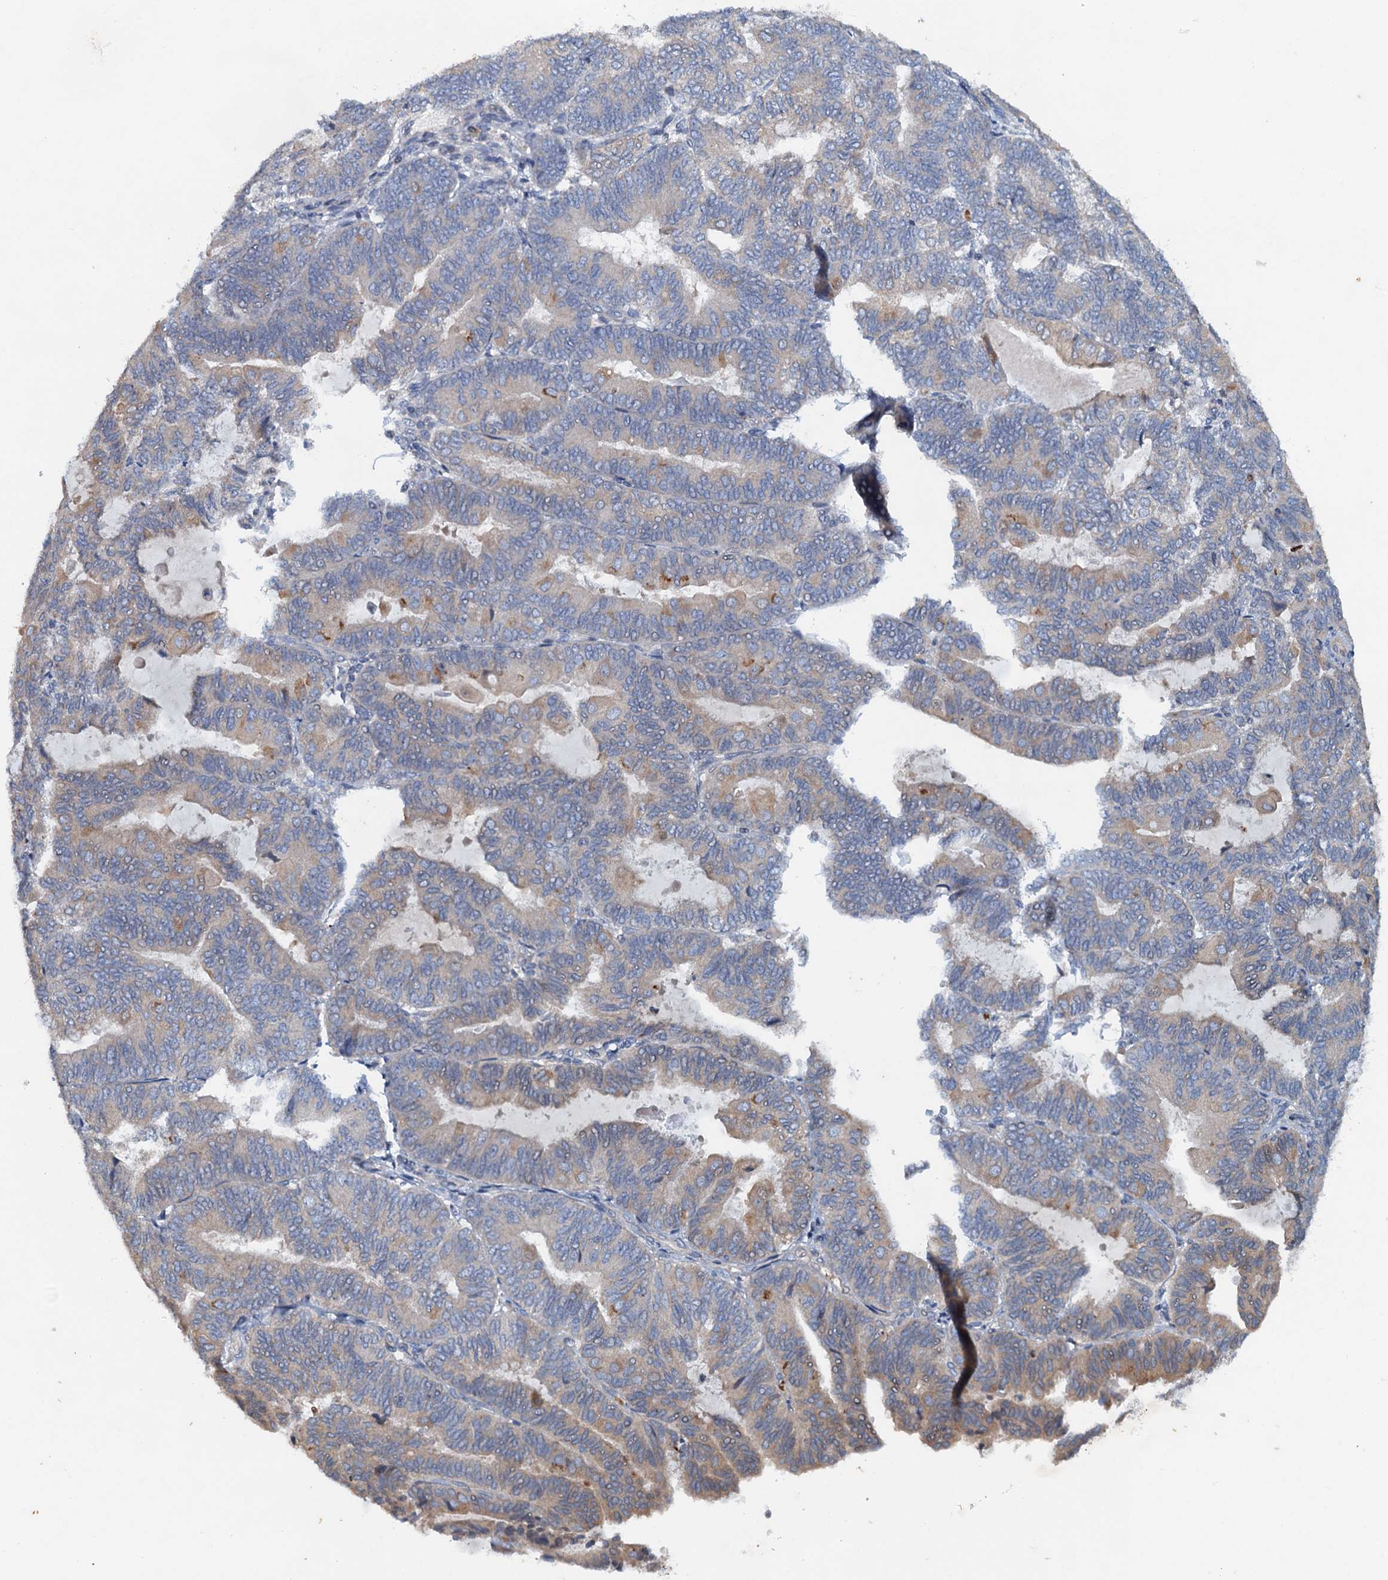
{"staining": {"intensity": "moderate", "quantity": "<25%", "location": "cytoplasmic/membranous"}, "tissue": "endometrial cancer", "cell_type": "Tumor cells", "image_type": "cancer", "snomed": [{"axis": "morphology", "description": "Adenocarcinoma, NOS"}, {"axis": "topography", "description": "Endometrium"}], "caption": "Immunohistochemistry histopathology image of neoplastic tissue: human endometrial cancer (adenocarcinoma) stained using immunohistochemistry displays low levels of moderate protein expression localized specifically in the cytoplasmic/membranous of tumor cells, appearing as a cytoplasmic/membranous brown color.", "gene": "NBEA", "patient": {"sex": "female", "age": 81}}